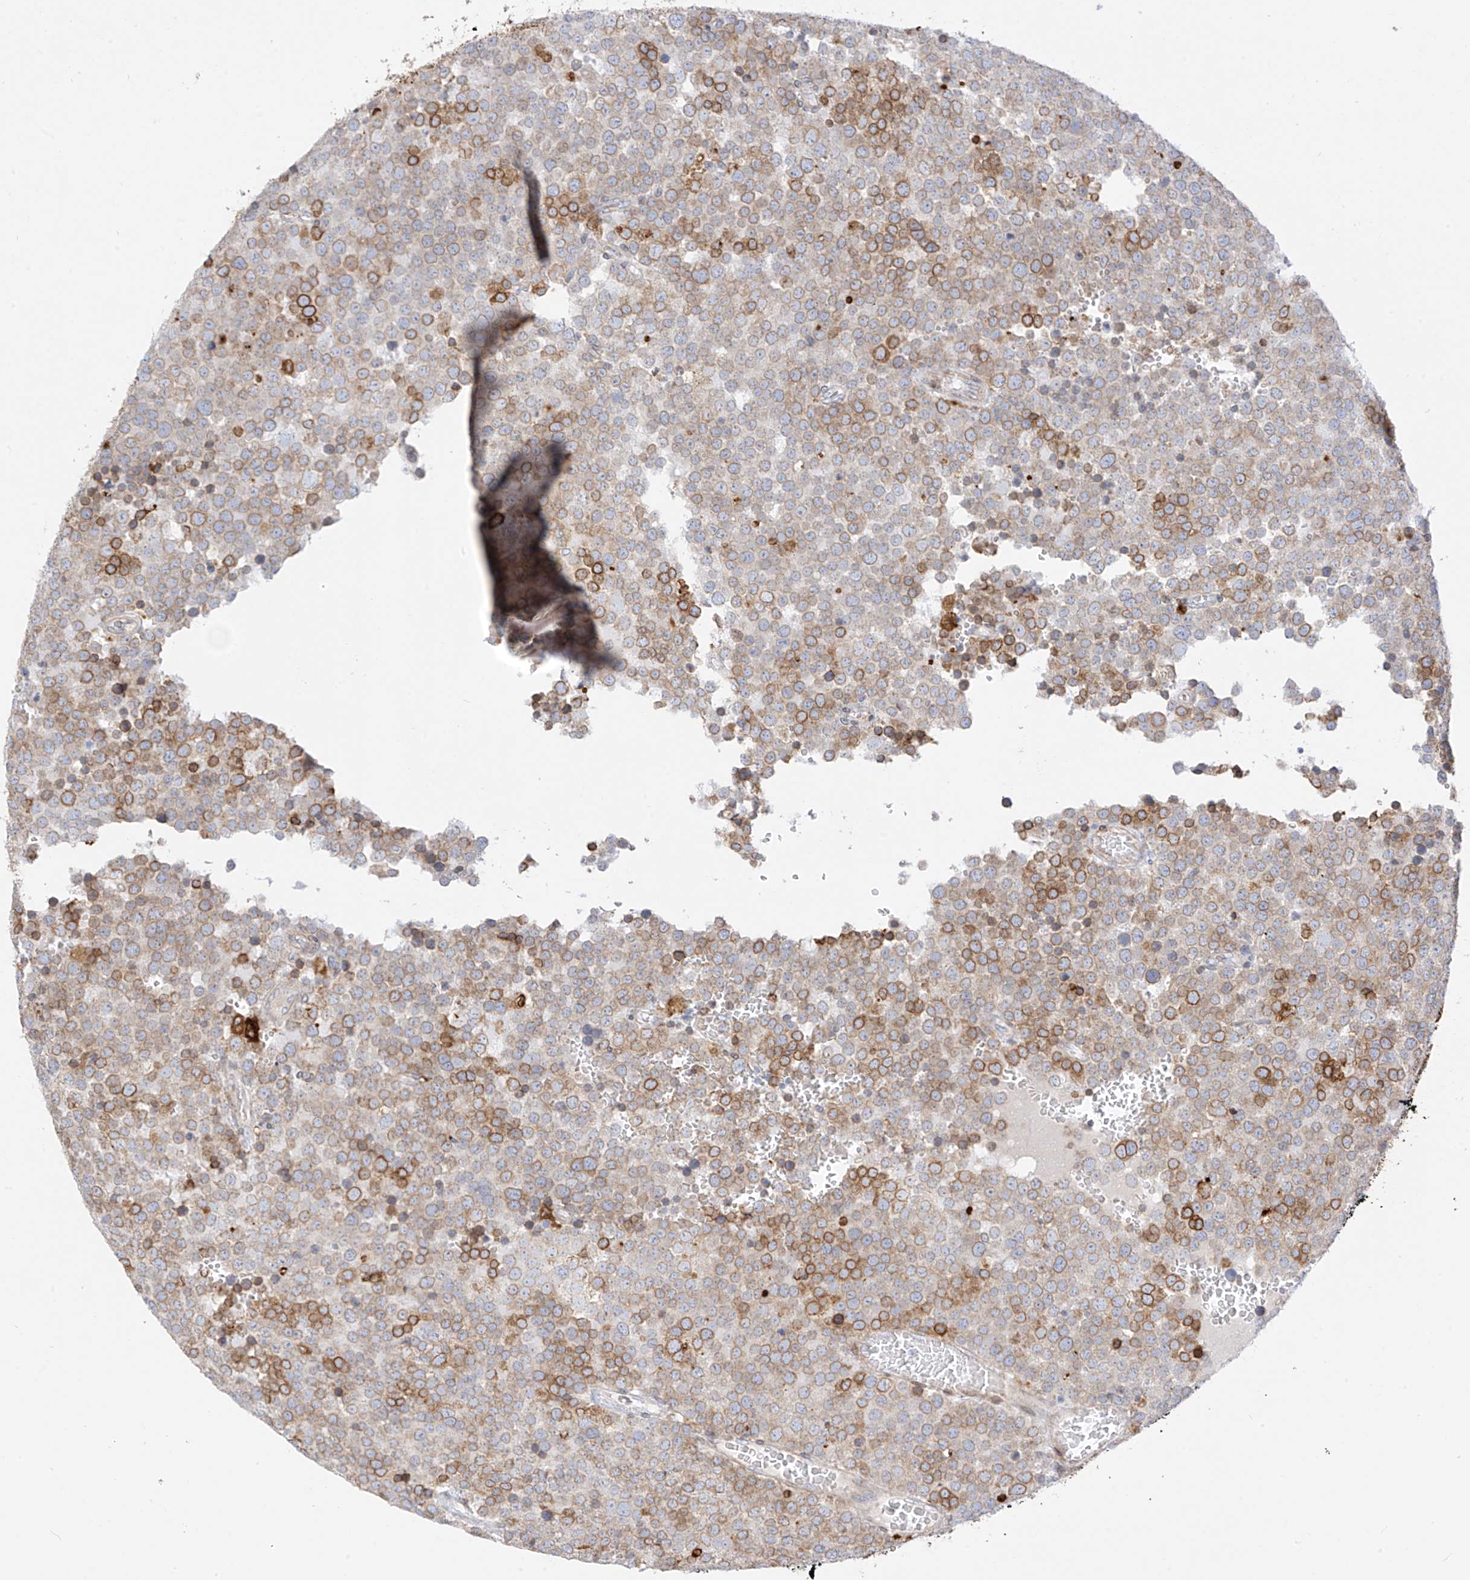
{"staining": {"intensity": "moderate", "quantity": ">75%", "location": "cytoplasmic/membranous"}, "tissue": "testis cancer", "cell_type": "Tumor cells", "image_type": "cancer", "snomed": [{"axis": "morphology", "description": "Seminoma, NOS"}, {"axis": "topography", "description": "Testis"}], "caption": "This image exhibits immunohistochemistry staining of human testis cancer (seminoma), with medium moderate cytoplasmic/membranous expression in approximately >75% of tumor cells.", "gene": "PCYOX1", "patient": {"sex": "male", "age": 71}}